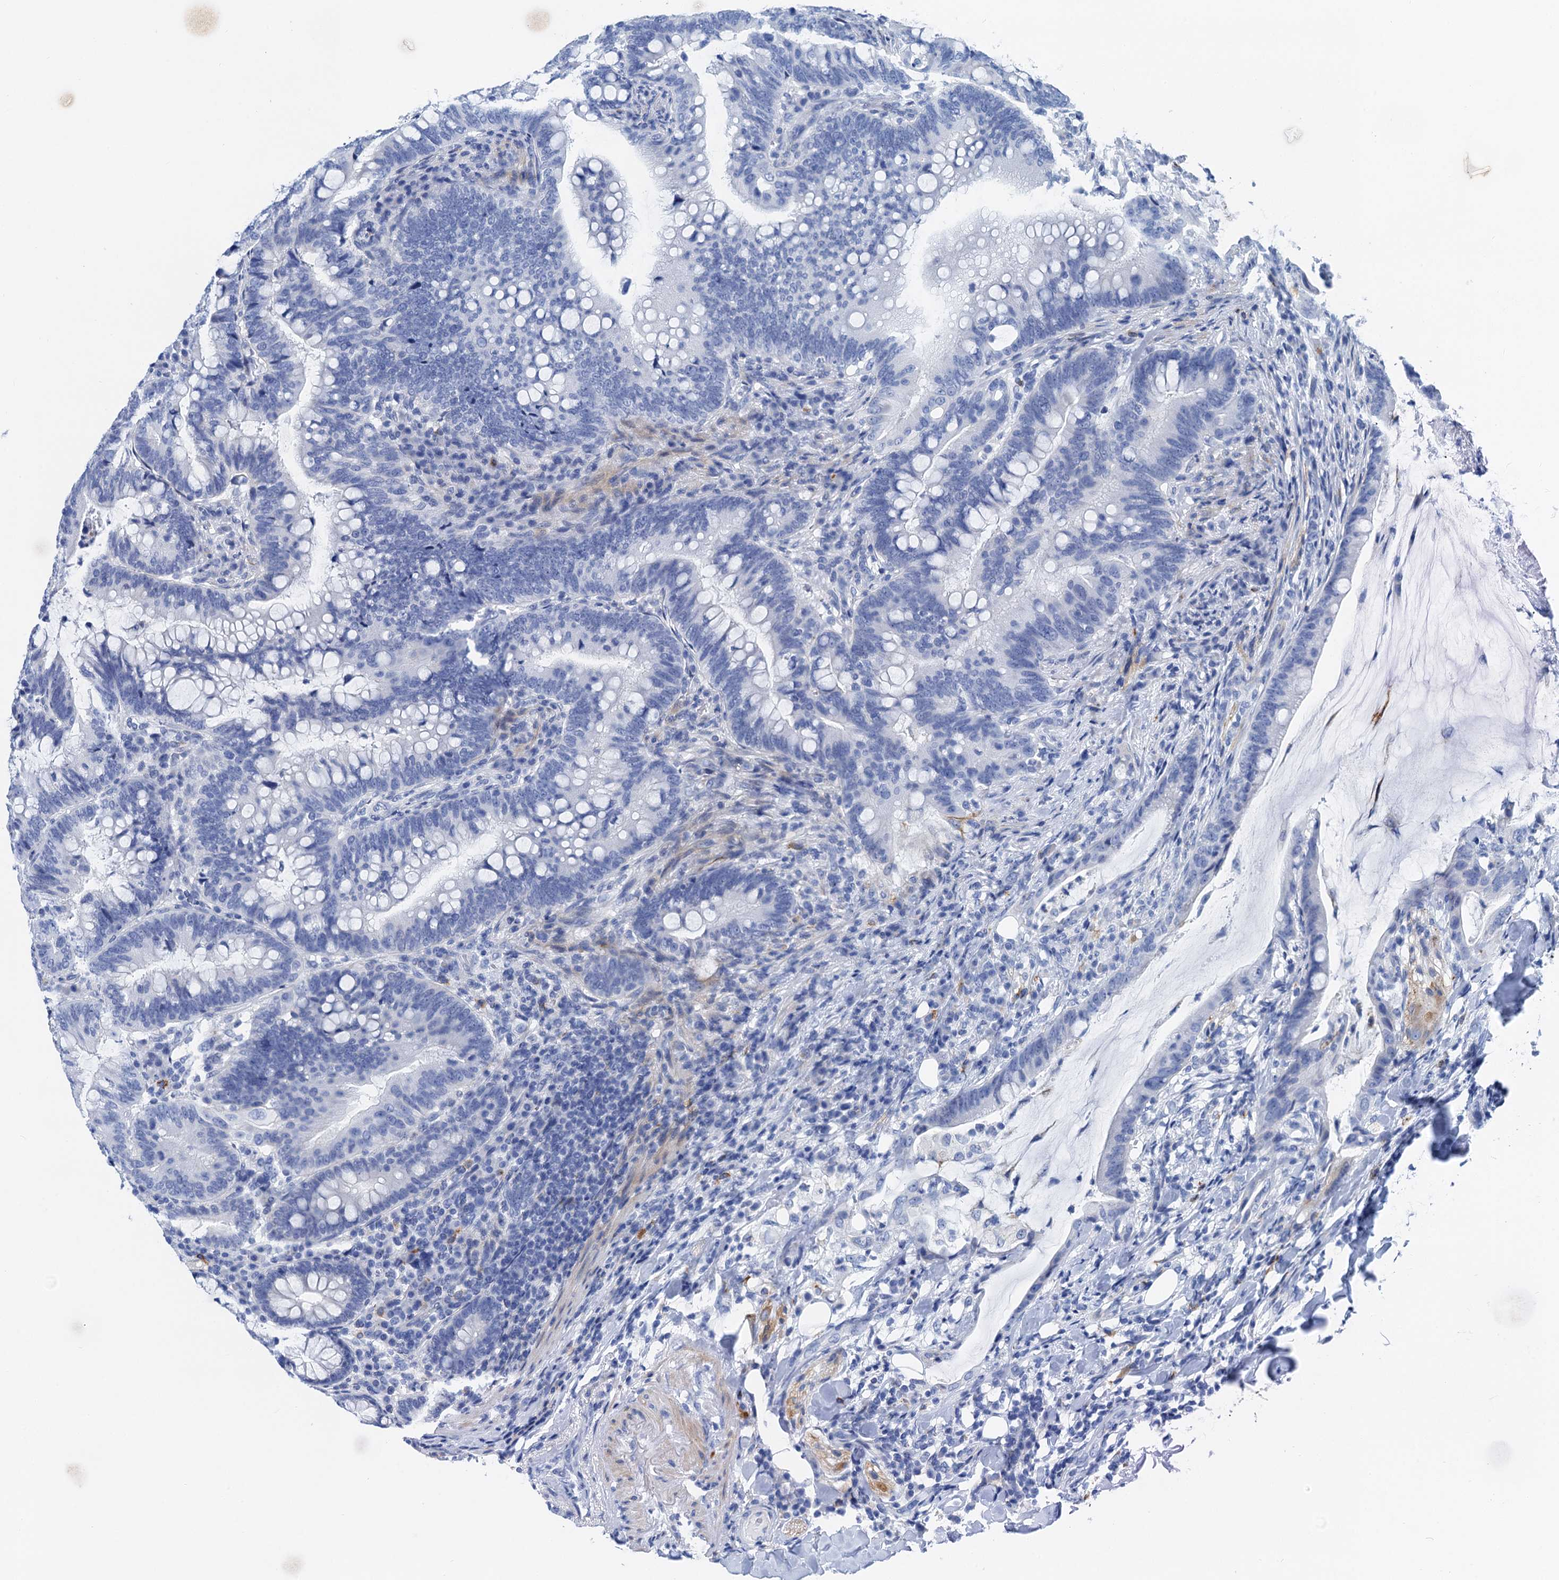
{"staining": {"intensity": "negative", "quantity": "none", "location": "none"}, "tissue": "colorectal cancer", "cell_type": "Tumor cells", "image_type": "cancer", "snomed": [{"axis": "morphology", "description": "Adenocarcinoma, NOS"}, {"axis": "topography", "description": "Colon"}], "caption": "Immunohistochemistry (IHC) micrograph of adenocarcinoma (colorectal) stained for a protein (brown), which shows no staining in tumor cells.", "gene": "NLRP10", "patient": {"sex": "female", "age": 66}}